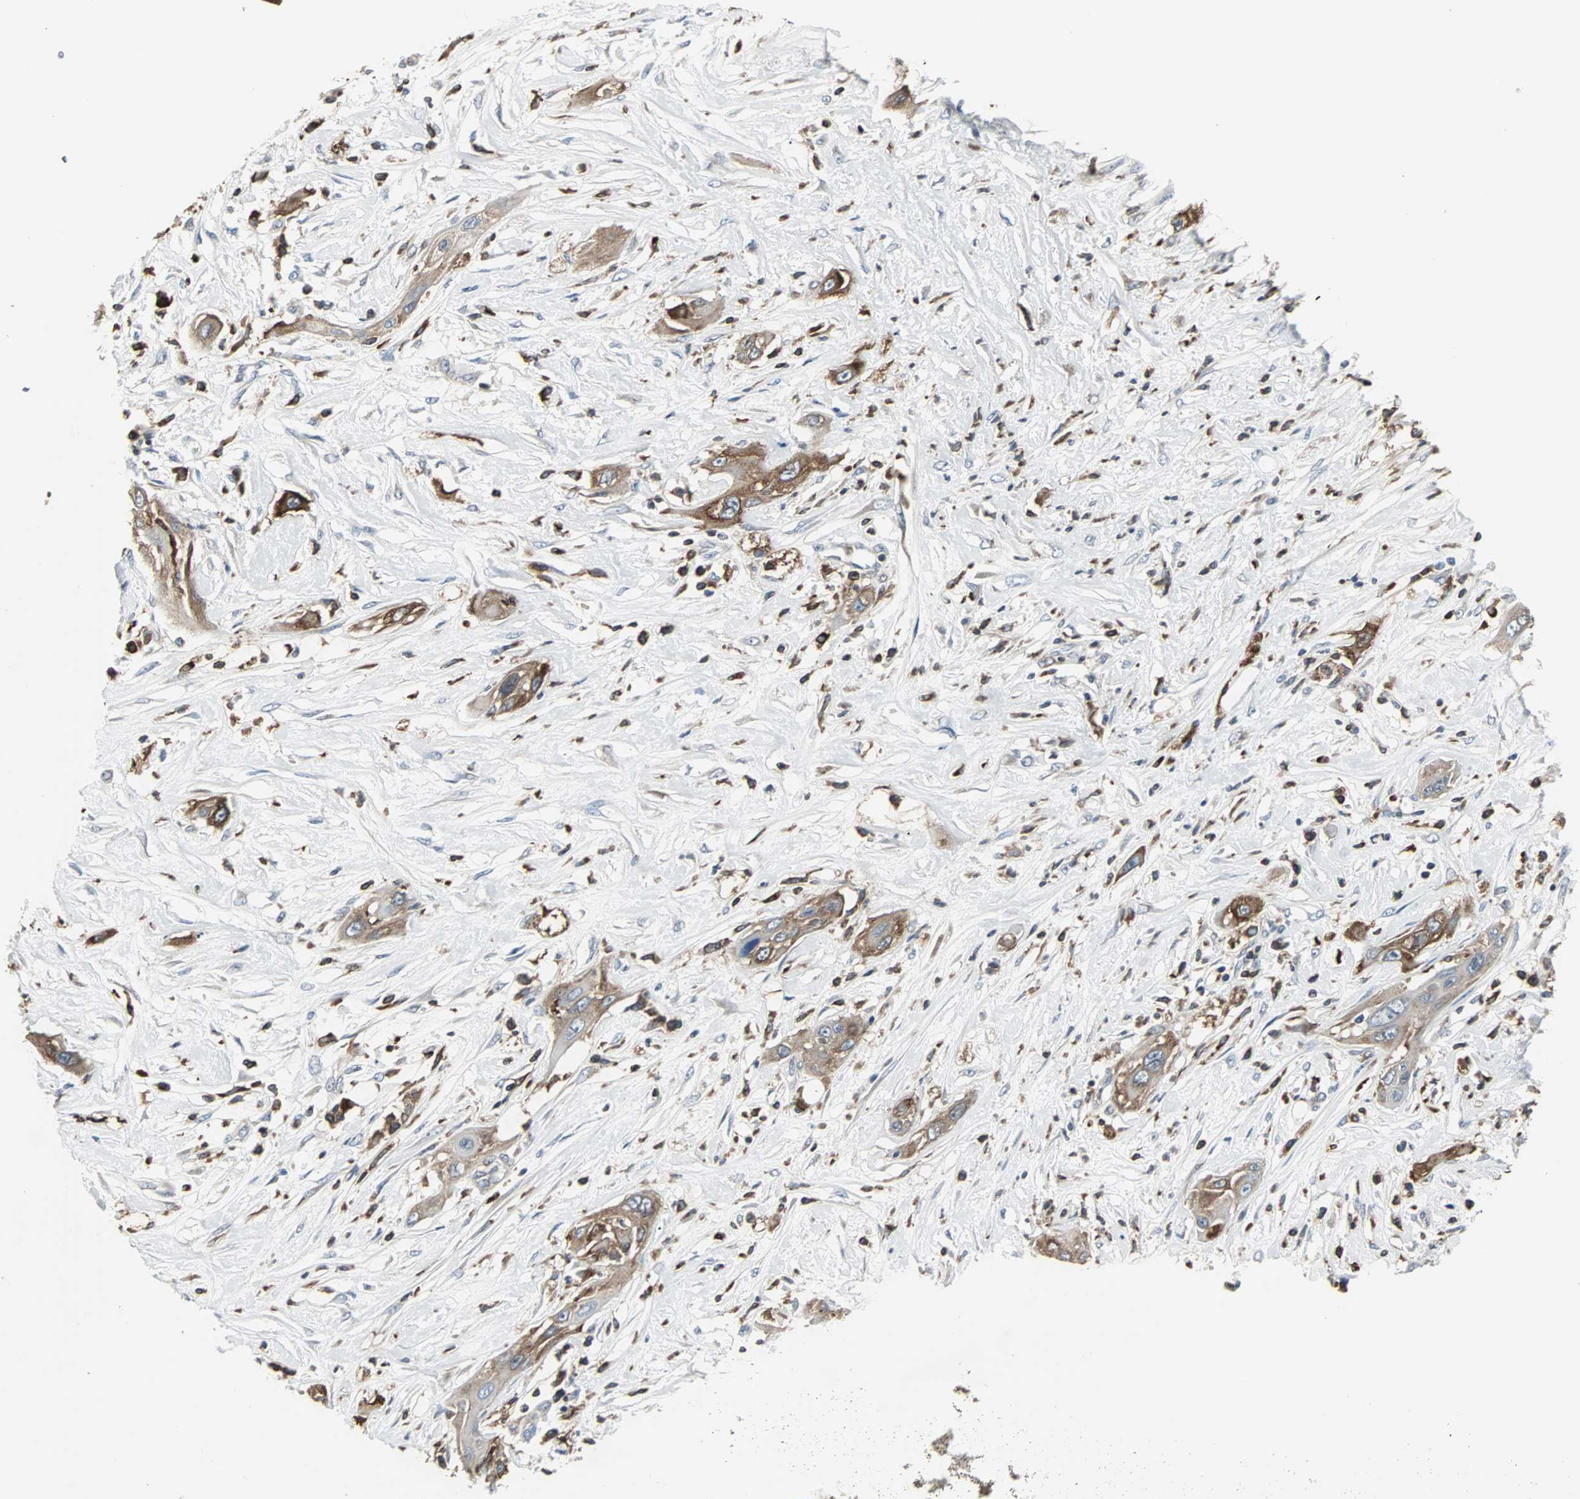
{"staining": {"intensity": "strong", "quantity": ">75%", "location": "cytoplasmic/membranous"}, "tissue": "lung cancer", "cell_type": "Tumor cells", "image_type": "cancer", "snomed": [{"axis": "morphology", "description": "Squamous cell carcinoma, NOS"}, {"axis": "topography", "description": "Lung"}], "caption": "A high-resolution histopathology image shows IHC staining of lung cancer, which demonstrates strong cytoplasmic/membranous staining in about >75% of tumor cells.", "gene": "LRRFIP1", "patient": {"sex": "female", "age": 47}}